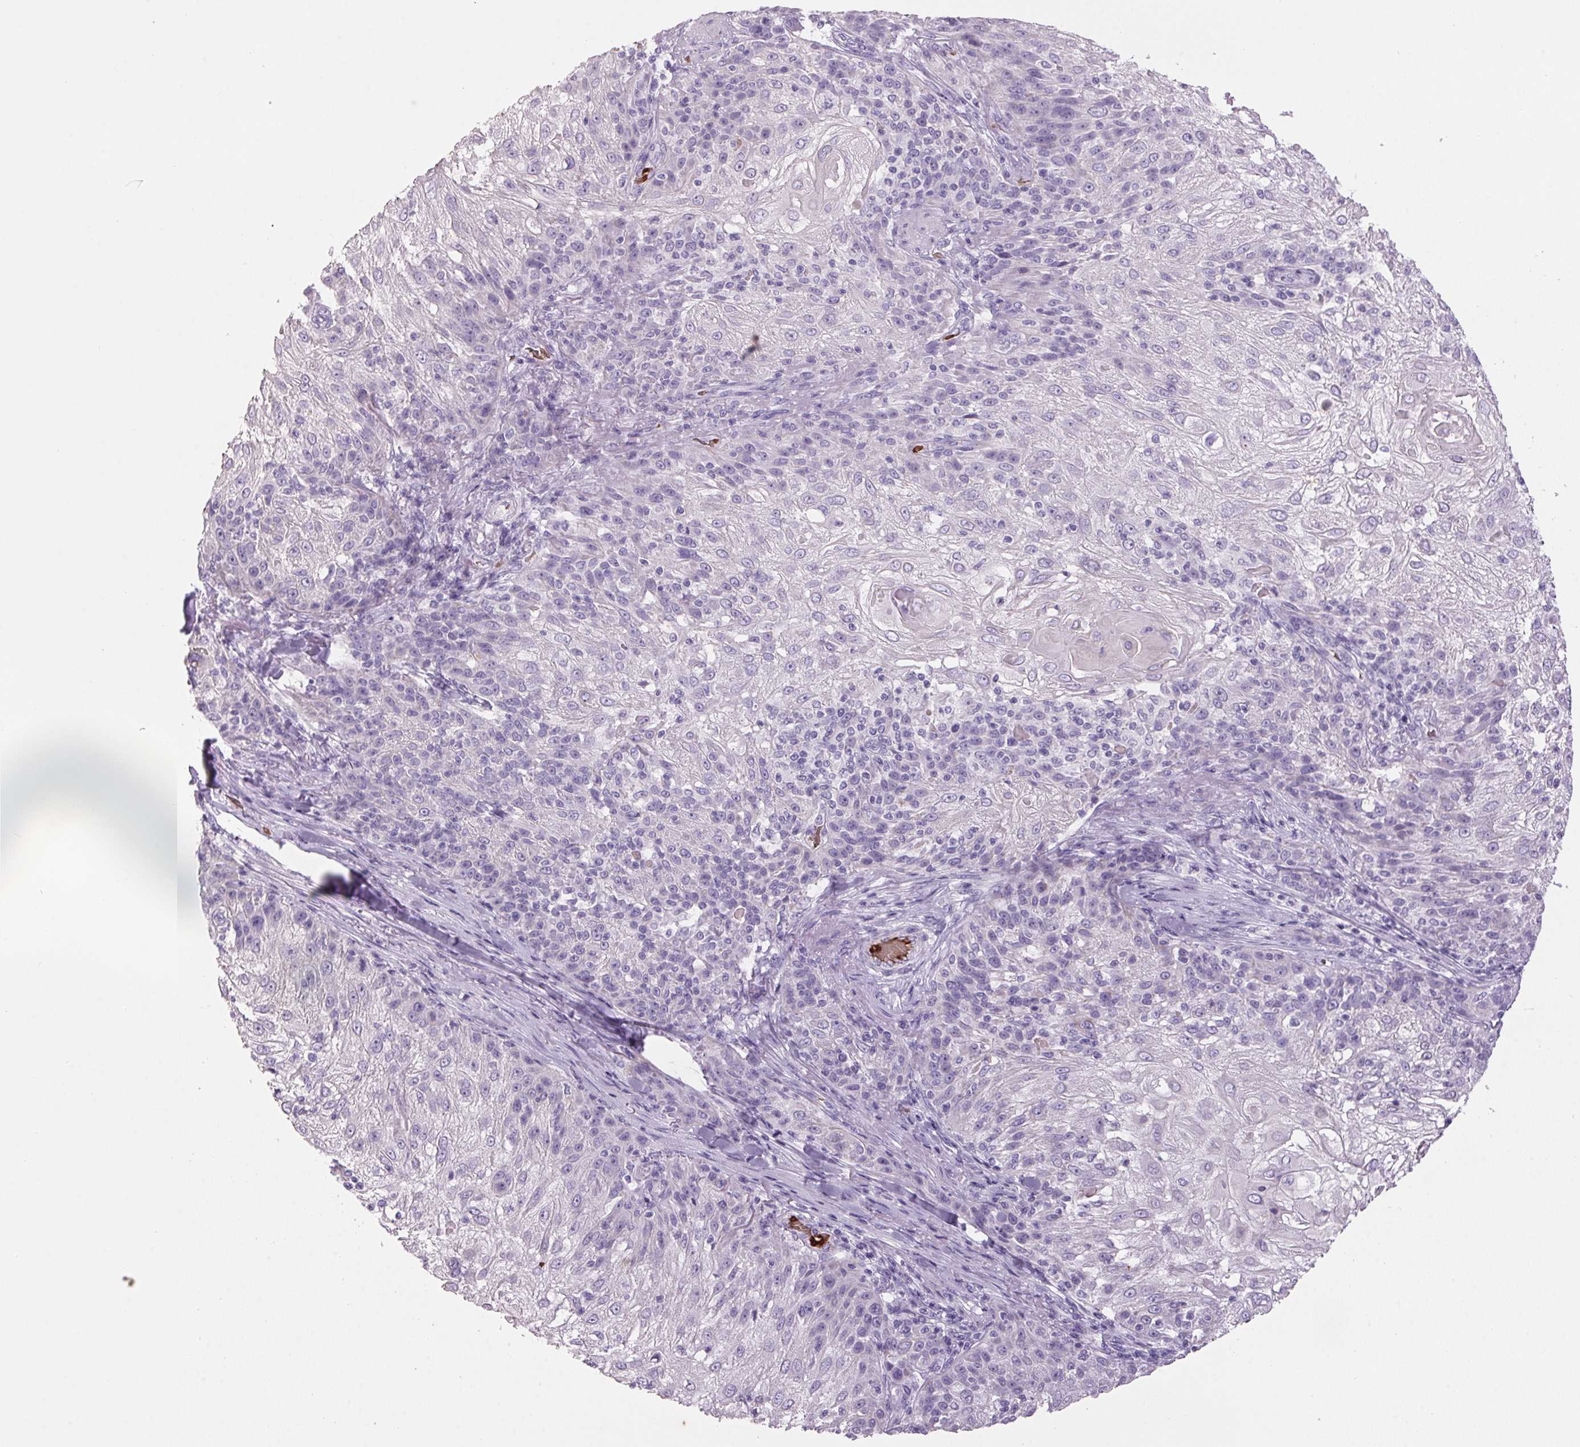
{"staining": {"intensity": "negative", "quantity": "none", "location": "none"}, "tissue": "skin cancer", "cell_type": "Tumor cells", "image_type": "cancer", "snomed": [{"axis": "morphology", "description": "Normal tissue, NOS"}, {"axis": "morphology", "description": "Squamous cell carcinoma, NOS"}, {"axis": "topography", "description": "Skin"}], "caption": "Skin cancer was stained to show a protein in brown. There is no significant staining in tumor cells. (Stains: DAB immunohistochemistry with hematoxylin counter stain, Microscopy: brightfield microscopy at high magnification).", "gene": "HBQ1", "patient": {"sex": "female", "age": 83}}